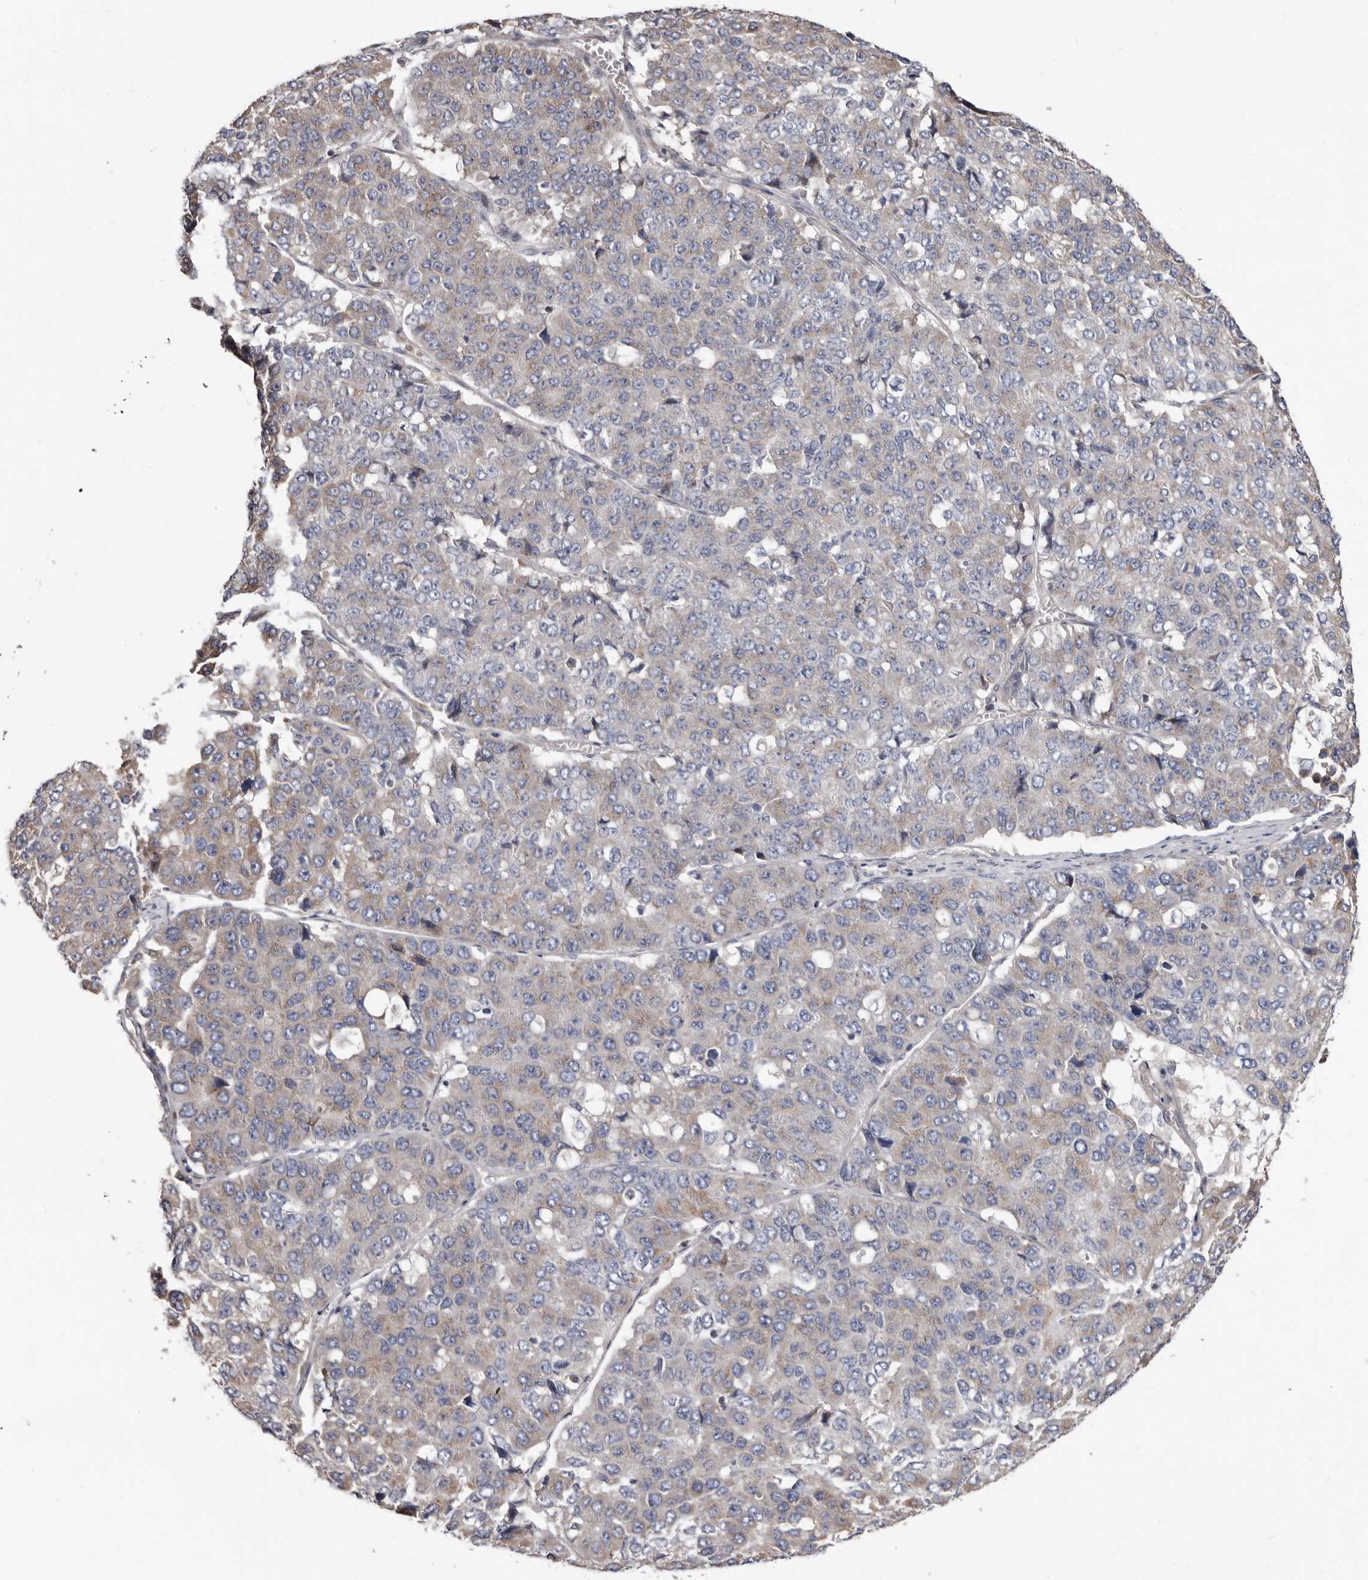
{"staining": {"intensity": "weak", "quantity": "<25%", "location": "cytoplasmic/membranous"}, "tissue": "pancreatic cancer", "cell_type": "Tumor cells", "image_type": "cancer", "snomed": [{"axis": "morphology", "description": "Adenocarcinoma, NOS"}, {"axis": "topography", "description": "Pancreas"}], "caption": "This is an IHC micrograph of human pancreatic cancer. There is no expression in tumor cells.", "gene": "ASIC5", "patient": {"sex": "male", "age": 50}}